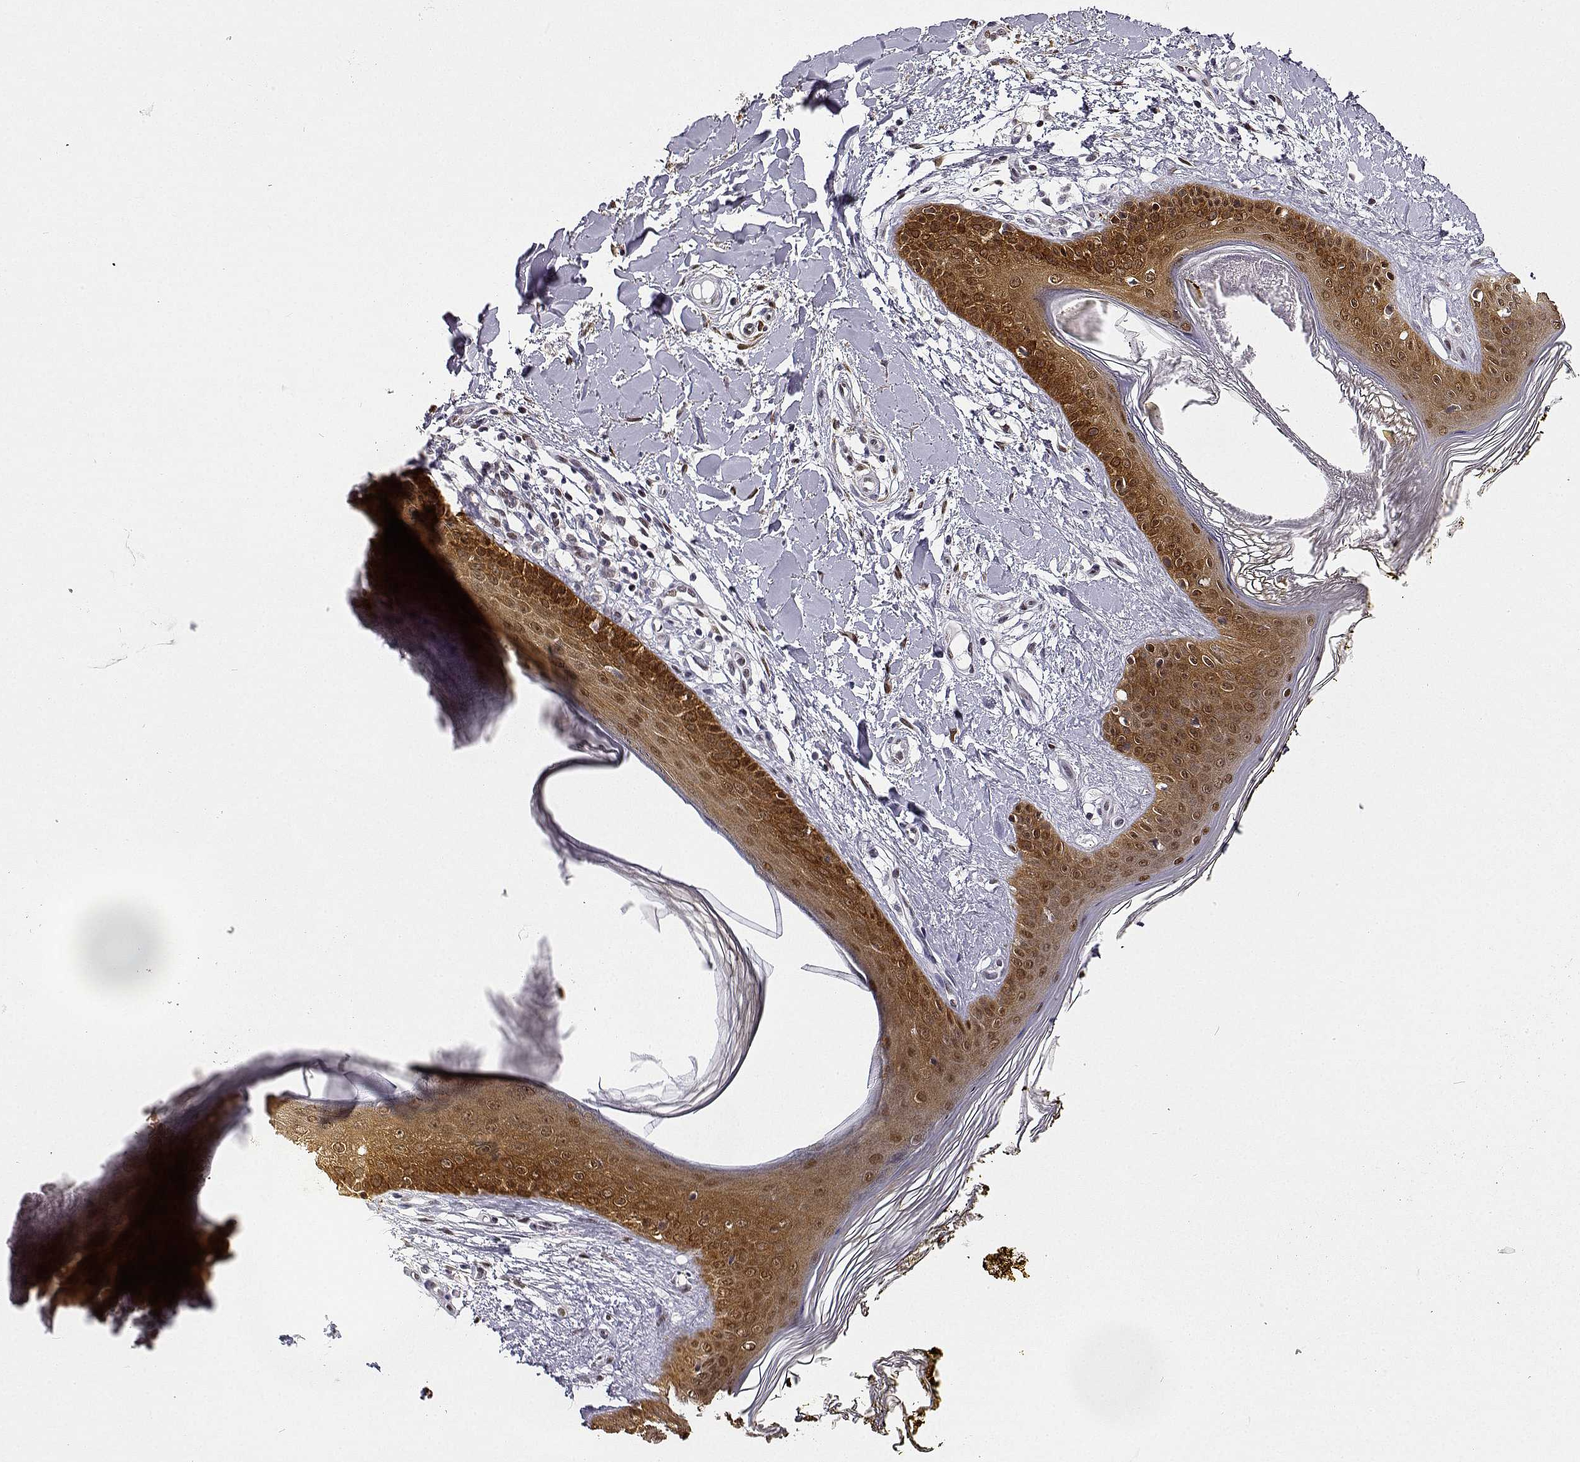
{"staining": {"intensity": "moderate", "quantity": ">75%", "location": "nuclear"}, "tissue": "skin", "cell_type": "Fibroblasts", "image_type": "normal", "snomed": [{"axis": "morphology", "description": "Normal tissue, NOS"}, {"axis": "topography", "description": "Skin"}], "caption": "IHC of benign human skin reveals medium levels of moderate nuclear expression in approximately >75% of fibroblasts.", "gene": "PHGDH", "patient": {"sex": "female", "age": 34}}